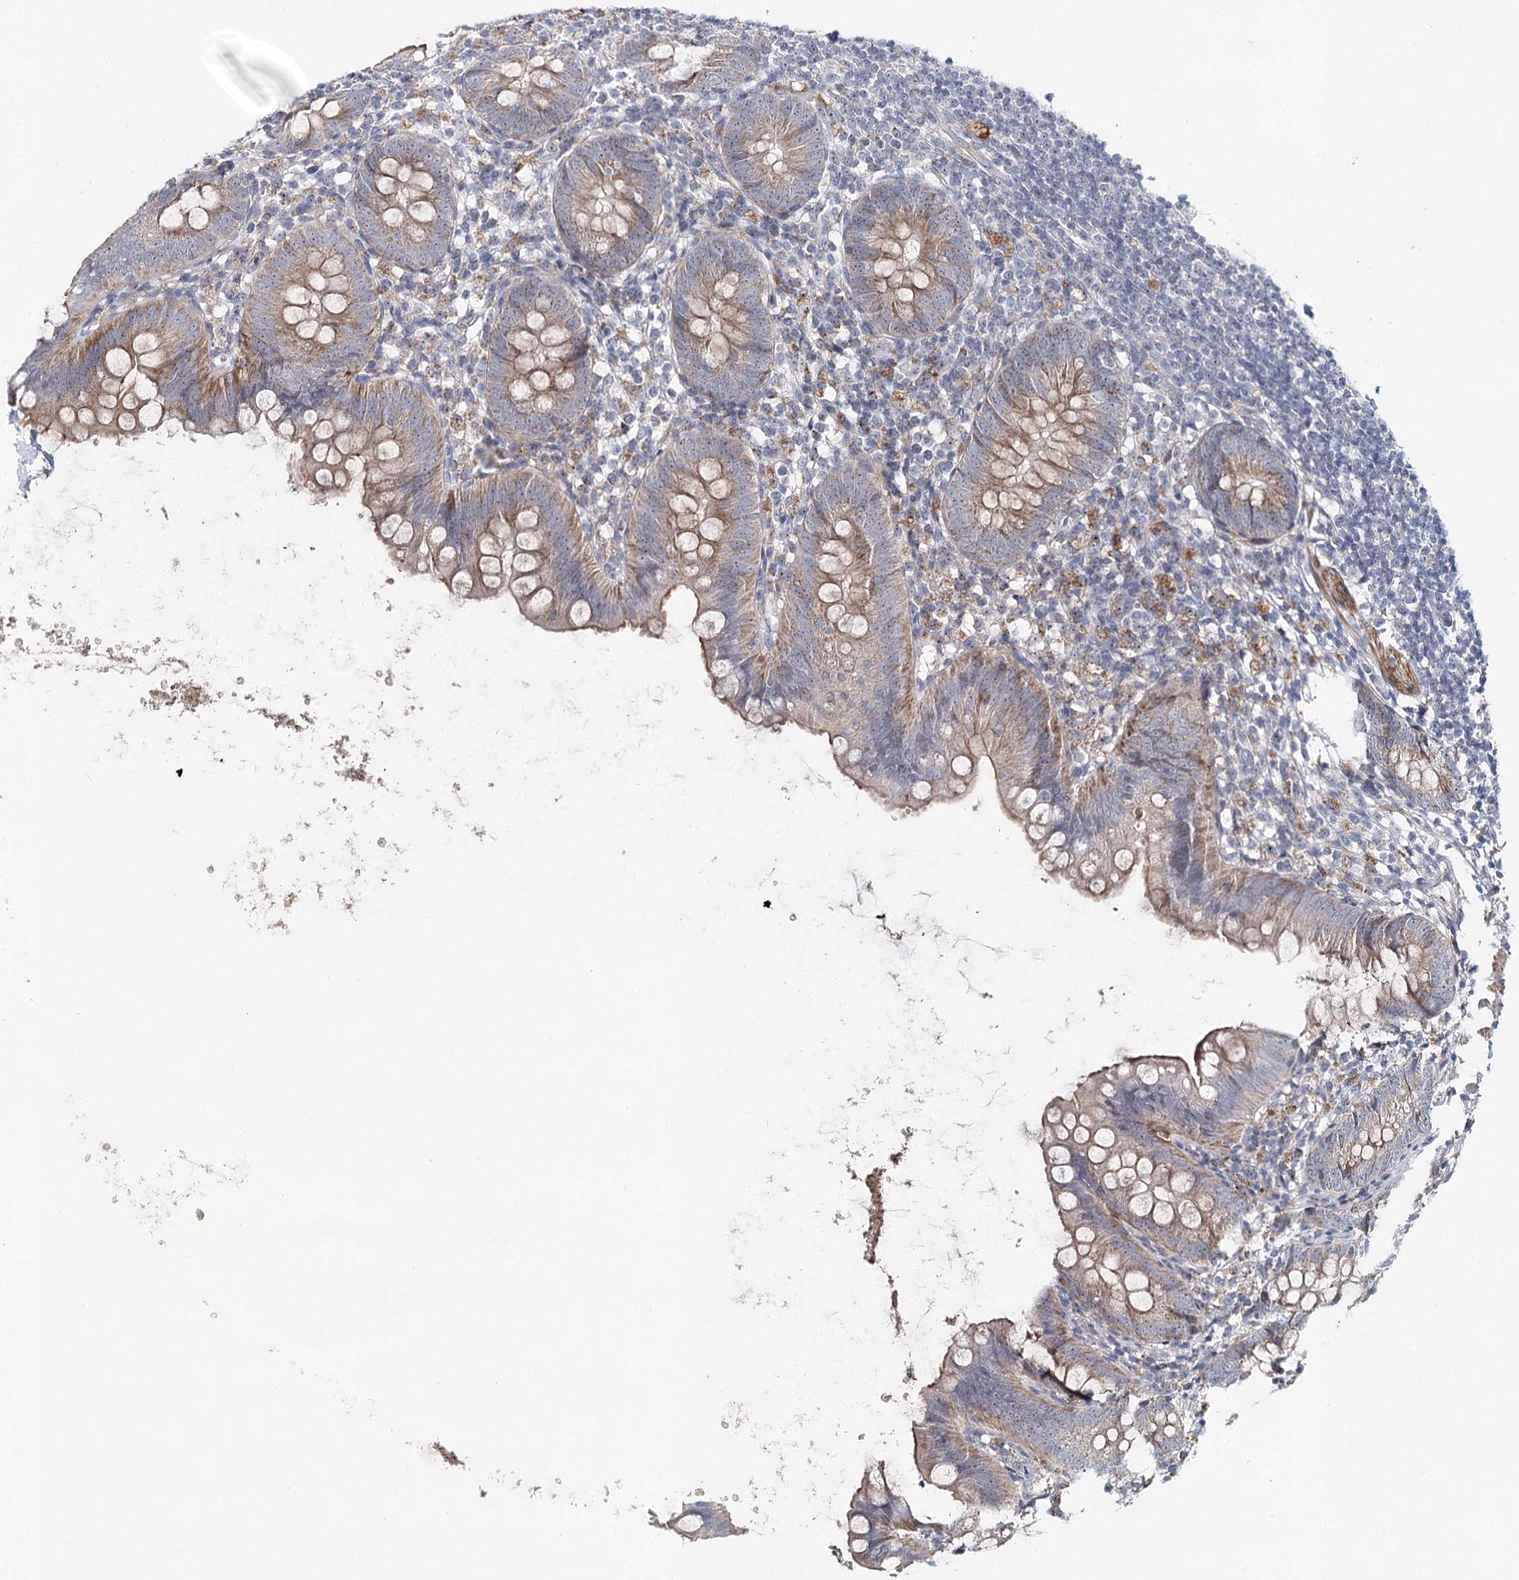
{"staining": {"intensity": "moderate", "quantity": ">75%", "location": "cytoplasmic/membranous"}, "tissue": "appendix", "cell_type": "Glandular cells", "image_type": "normal", "snomed": [{"axis": "morphology", "description": "Normal tissue, NOS"}, {"axis": "topography", "description": "Appendix"}], "caption": "Moderate cytoplasmic/membranous expression for a protein is appreciated in about >75% of glandular cells of normal appendix using IHC.", "gene": "RBM43", "patient": {"sex": "female", "age": 62}}